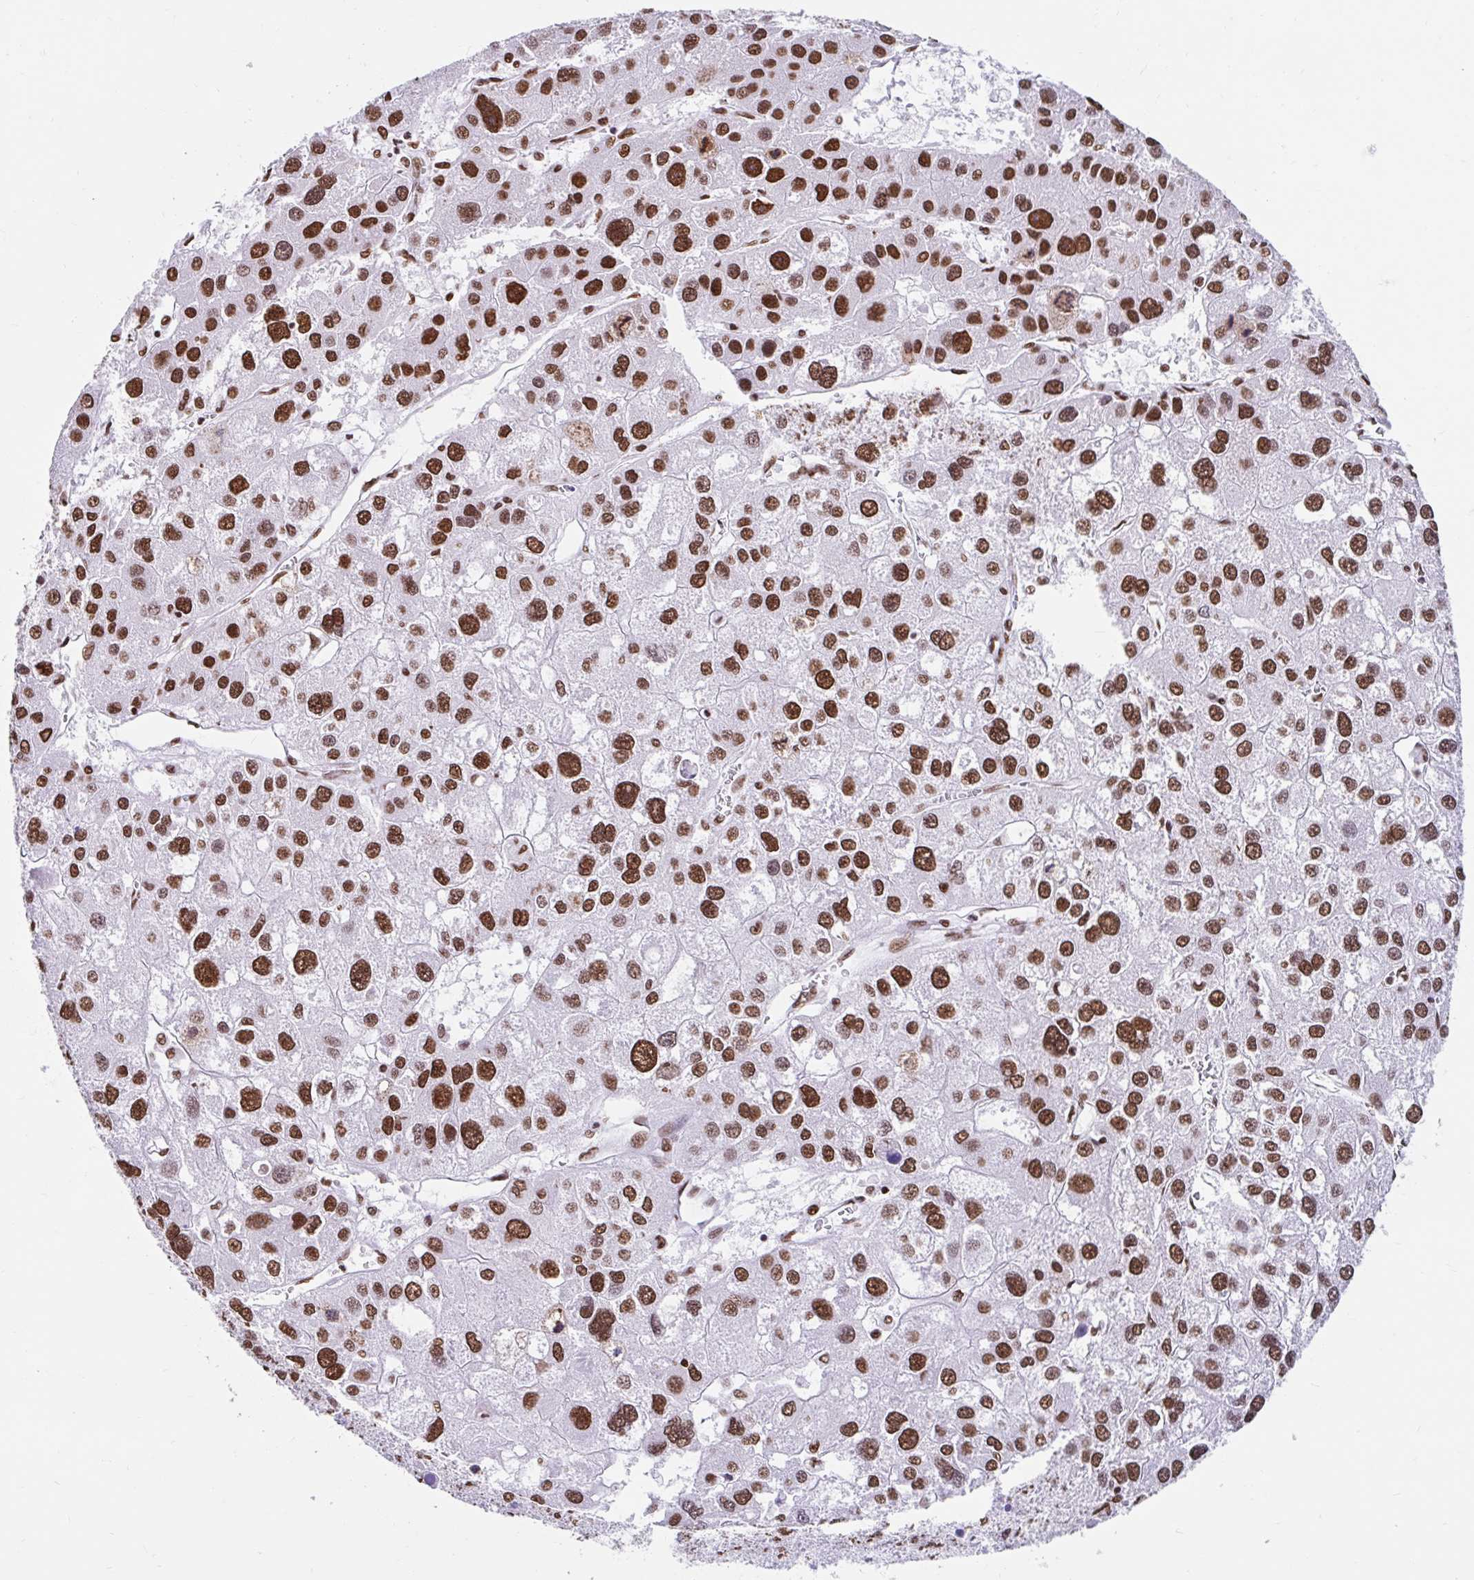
{"staining": {"intensity": "strong", "quantity": ">75%", "location": "nuclear"}, "tissue": "liver cancer", "cell_type": "Tumor cells", "image_type": "cancer", "snomed": [{"axis": "morphology", "description": "Carcinoma, Hepatocellular, NOS"}, {"axis": "topography", "description": "Liver"}], "caption": "Liver cancer (hepatocellular carcinoma) tissue demonstrates strong nuclear expression in about >75% of tumor cells, visualized by immunohistochemistry.", "gene": "KHDRBS1", "patient": {"sex": "male", "age": 73}}